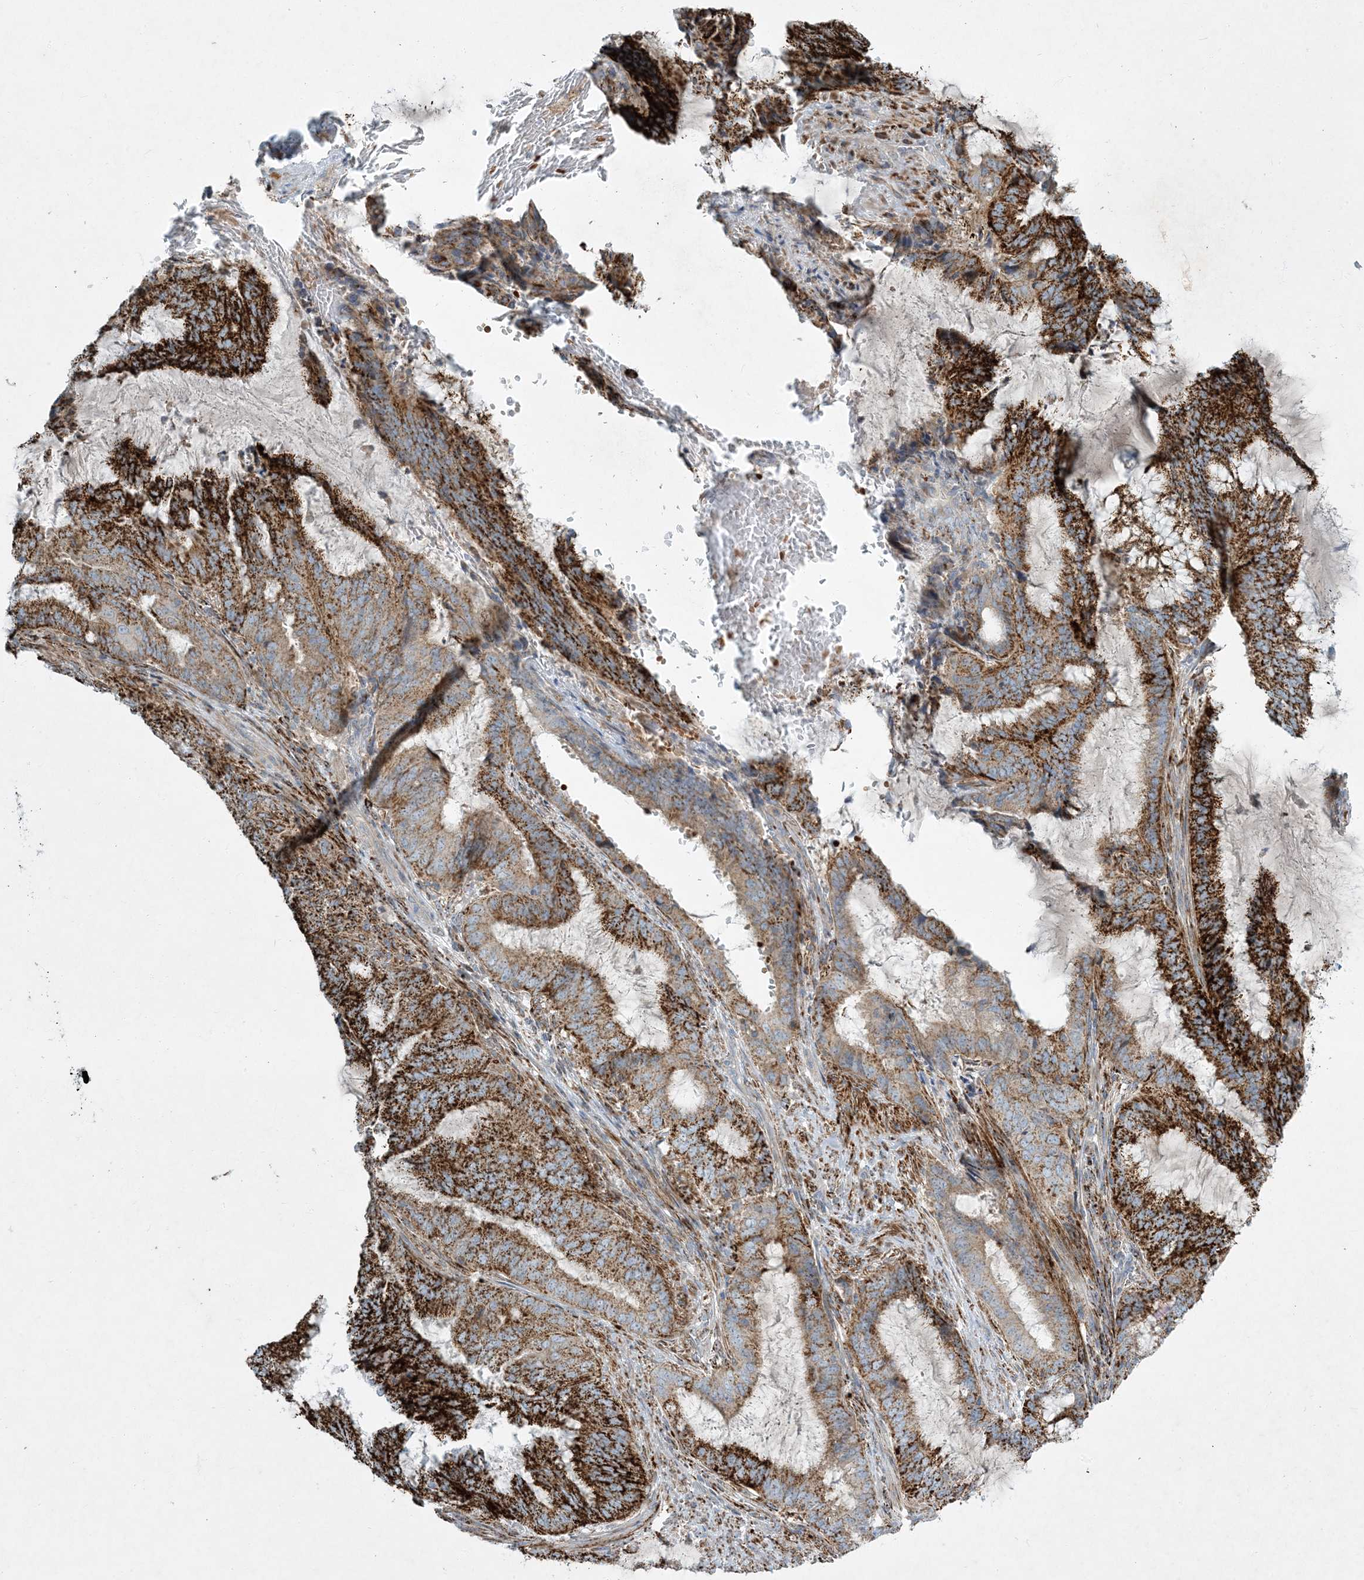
{"staining": {"intensity": "strong", "quantity": ">75%", "location": "cytoplasmic/membranous"}, "tissue": "endometrial cancer", "cell_type": "Tumor cells", "image_type": "cancer", "snomed": [{"axis": "morphology", "description": "Adenocarcinoma, NOS"}, {"axis": "topography", "description": "Endometrium"}], "caption": "Strong cytoplasmic/membranous expression is seen in about >75% of tumor cells in adenocarcinoma (endometrial).", "gene": "LTN1", "patient": {"sex": "female", "age": 51}}